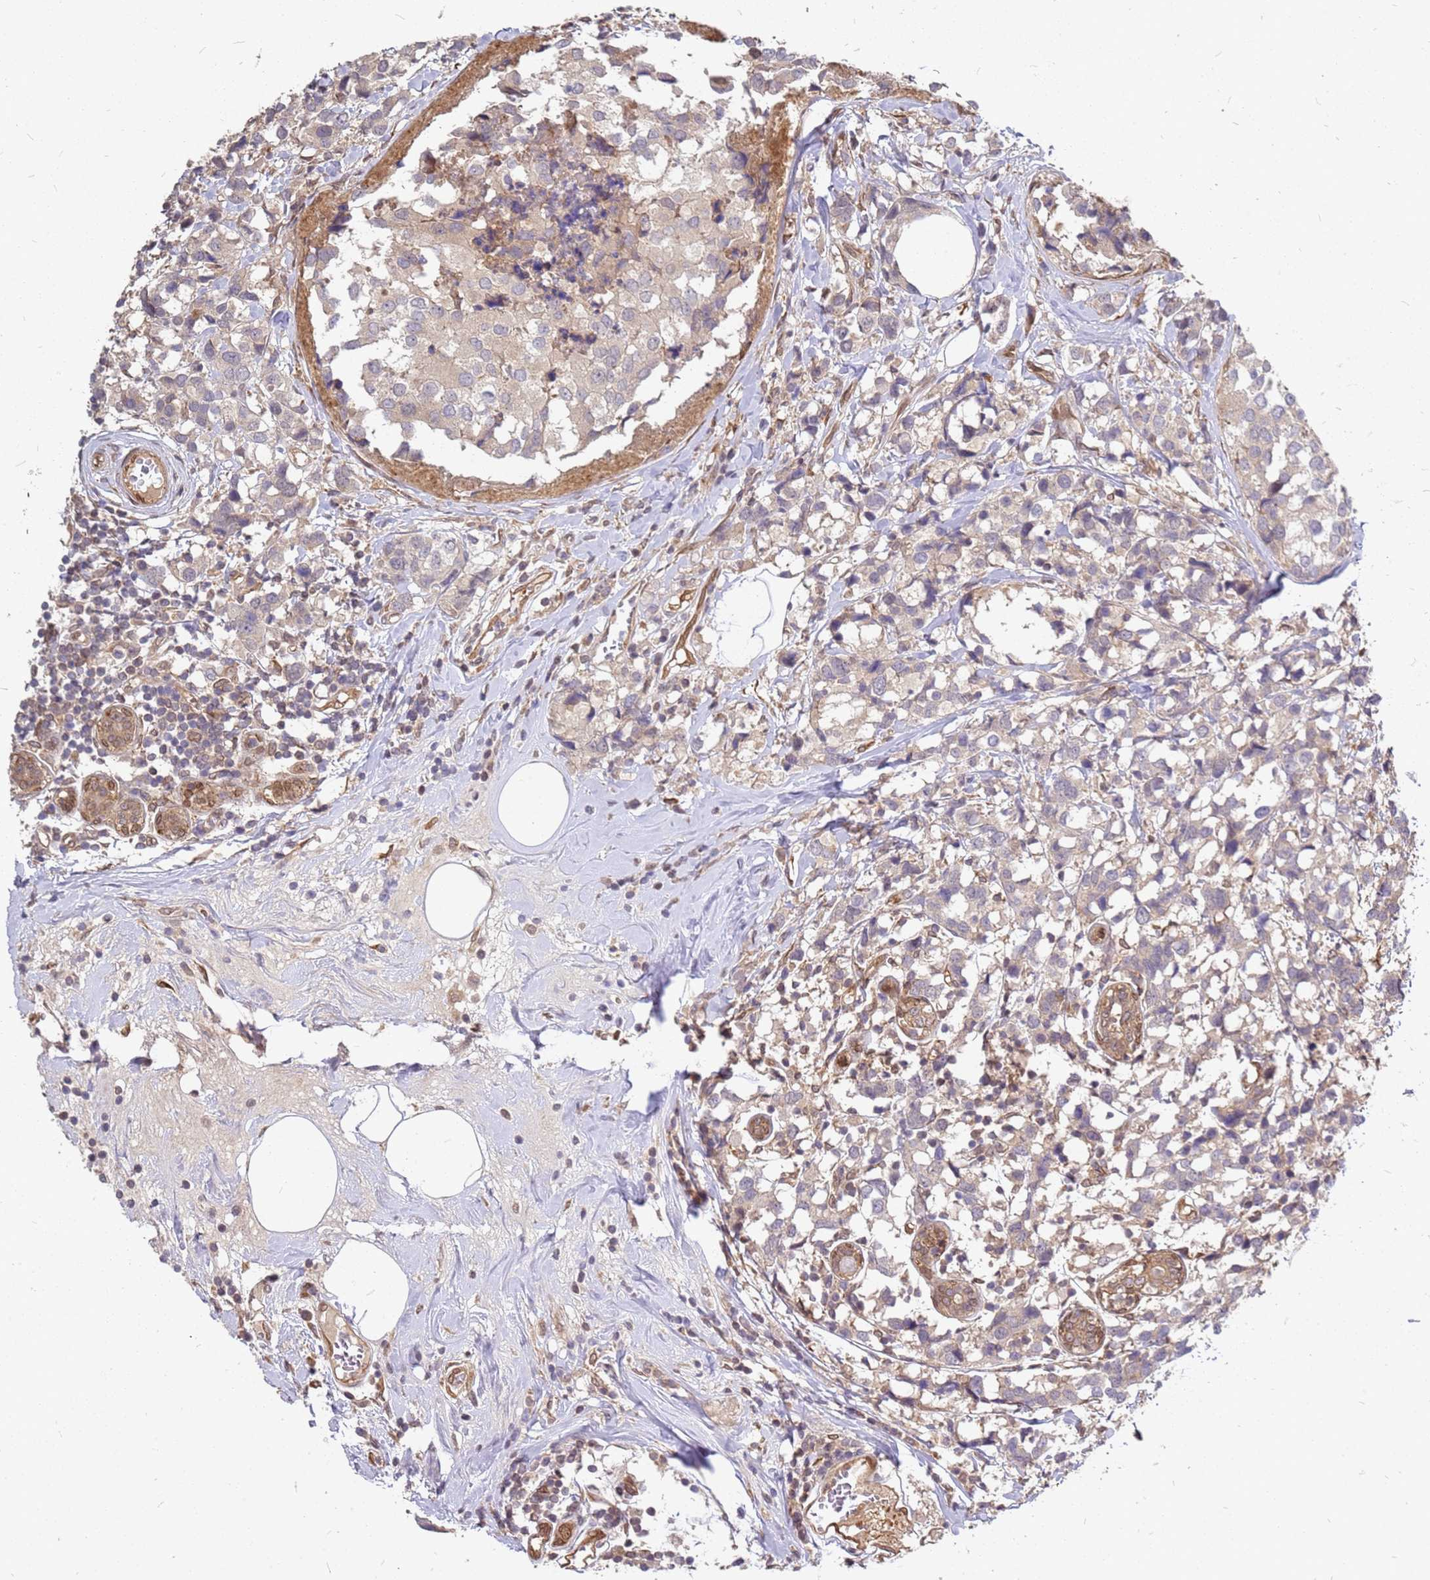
{"staining": {"intensity": "negative", "quantity": "none", "location": "none"}, "tissue": "breast cancer", "cell_type": "Tumor cells", "image_type": "cancer", "snomed": [{"axis": "morphology", "description": "Lobular carcinoma"}, {"axis": "topography", "description": "Breast"}], "caption": "A histopathology image of breast cancer stained for a protein exhibits no brown staining in tumor cells. Nuclei are stained in blue.", "gene": "NUDT14", "patient": {"sex": "female", "age": 59}}